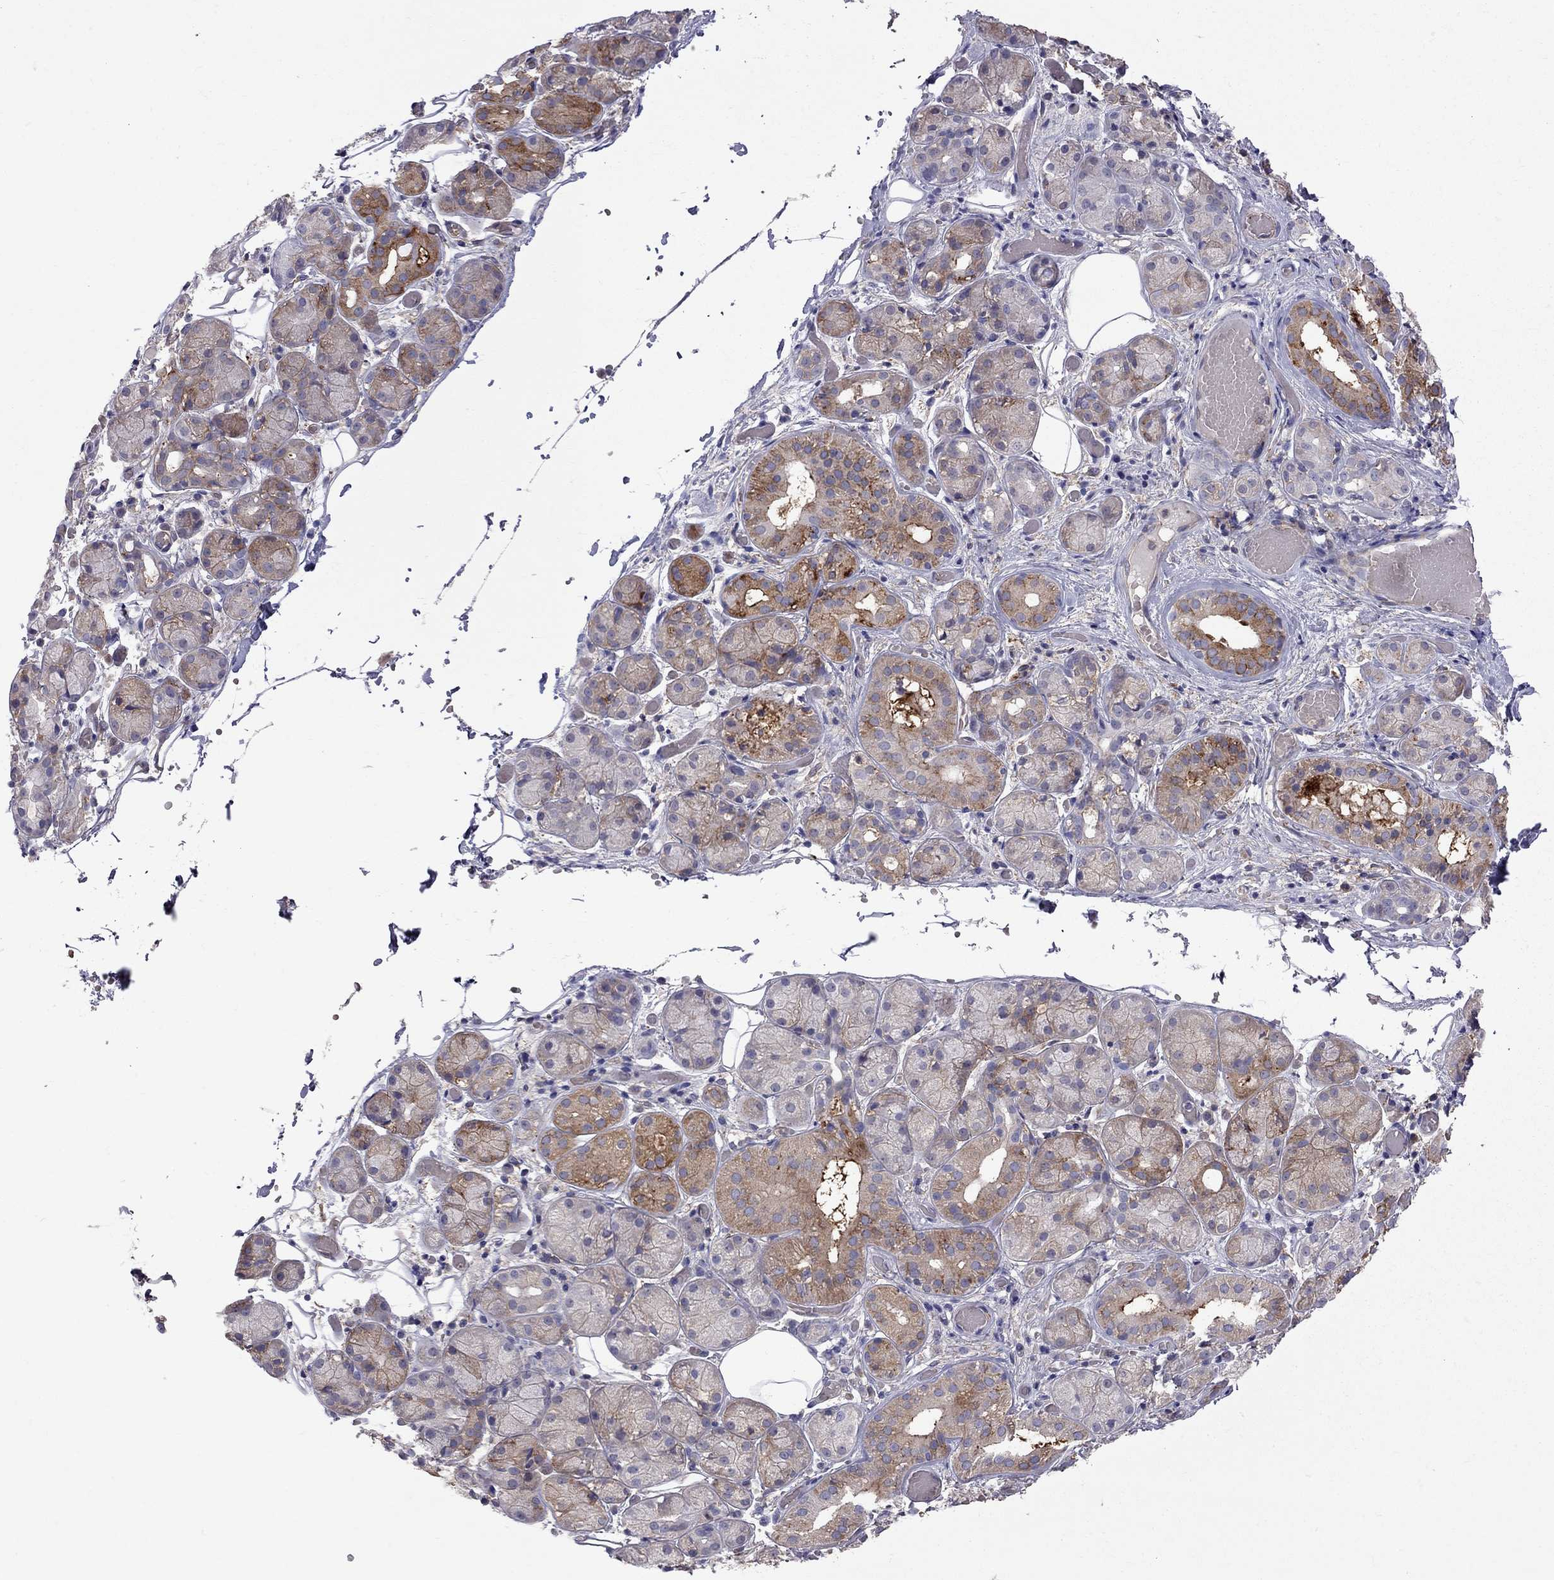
{"staining": {"intensity": "moderate", "quantity": "<25%", "location": "cytoplasmic/membranous"}, "tissue": "salivary gland", "cell_type": "Glandular cells", "image_type": "normal", "snomed": [{"axis": "morphology", "description": "Normal tissue, NOS"}, {"axis": "topography", "description": "Salivary gland"}, {"axis": "topography", "description": "Peripheral nerve tissue"}], "caption": "Moderate cytoplasmic/membranous positivity for a protein is present in about <25% of glandular cells of normal salivary gland using IHC.", "gene": "EIF4E3", "patient": {"sex": "male", "age": 71}}